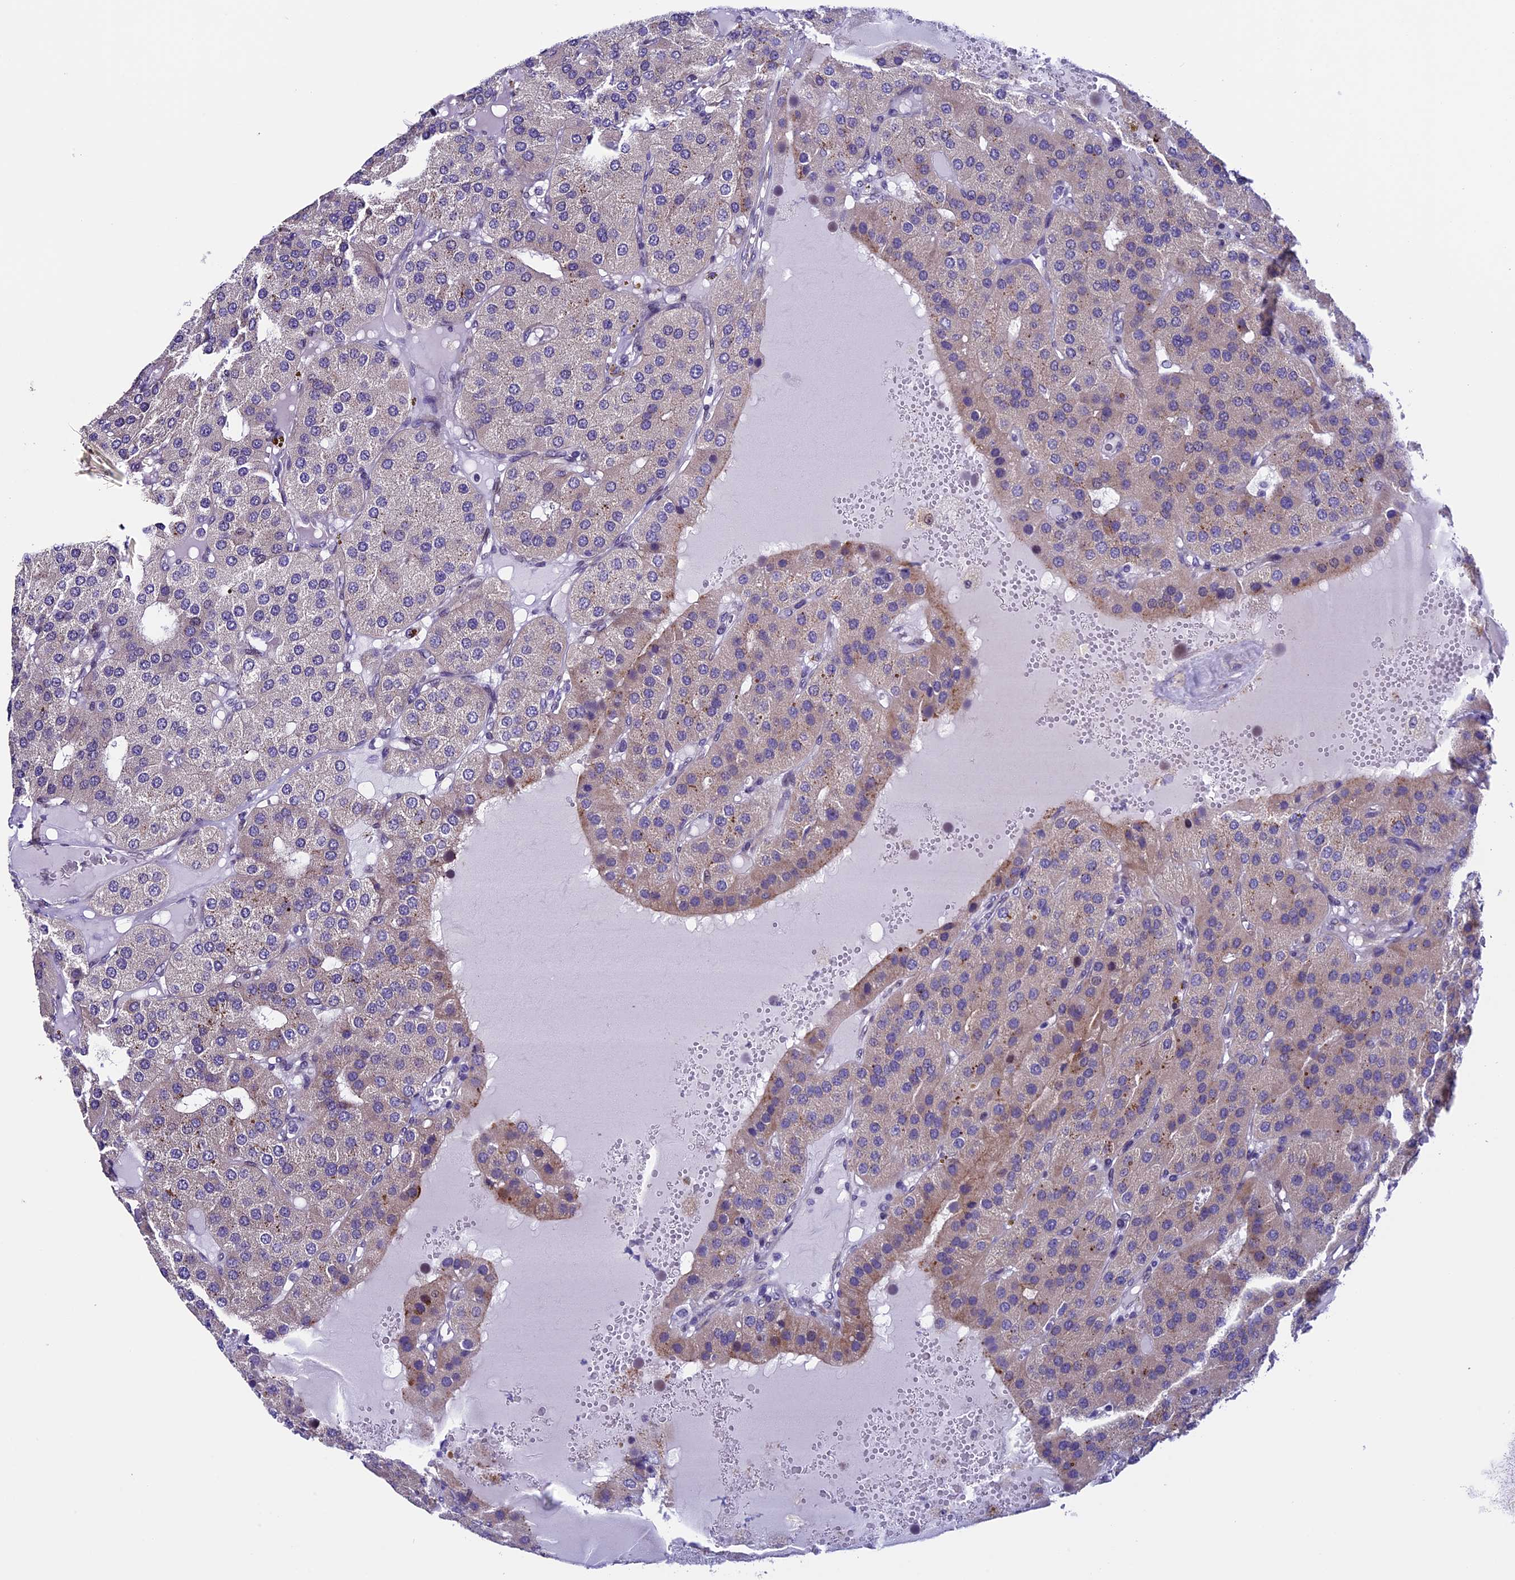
{"staining": {"intensity": "weak", "quantity": "<25%", "location": "cytoplasmic/membranous"}, "tissue": "parathyroid gland", "cell_type": "Glandular cells", "image_type": "normal", "snomed": [{"axis": "morphology", "description": "Normal tissue, NOS"}, {"axis": "morphology", "description": "Adenoma, NOS"}, {"axis": "topography", "description": "Parathyroid gland"}], "caption": "This histopathology image is of normal parathyroid gland stained with immunohistochemistry to label a protein in brown with the nuclei are counter-stained blue. There is no expression in glandular cells. The staining was performed using DAB (3,3'-diaminobenzidine) to visualize the protein expression in brown, while the nuclei were stained in blue with hematoxylin (Magnification: 20x).", "gene": "TMEM171", "patient": {"sex": "female", "age": 86}}